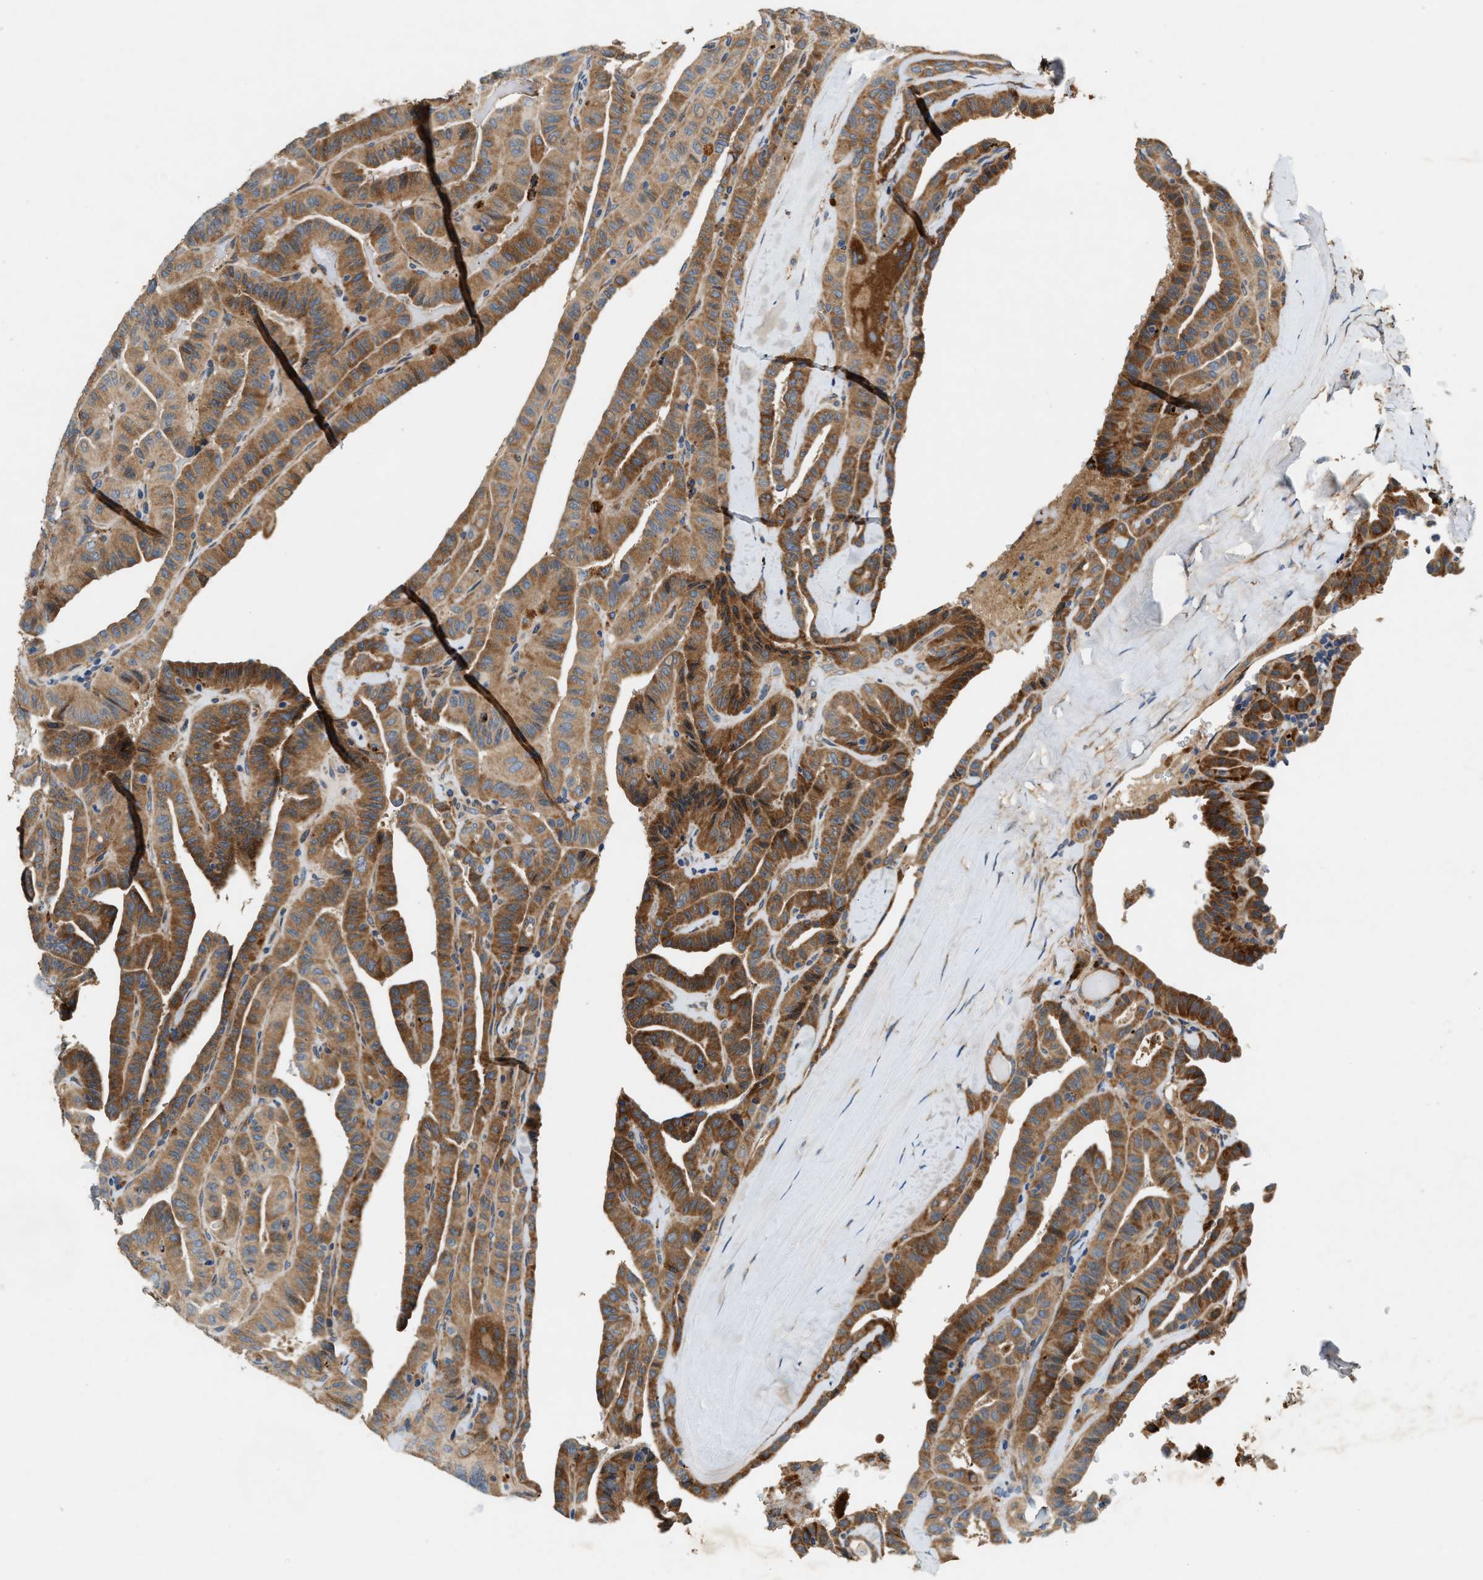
{"staining": {"intensity": "strong", "quantity": ">75%", "location": "cytoplasmic/membranous"}, "tissue": "thyroid cancer", "cell_type": "Tumor cells", "image_type": "cancer", "snomed": [{"axis": "morphology", "description": "Papillary adenocarcinoma, NOS"}, {"axis": "topography", "description": "Thyroid gland"}], "caption": "Immunohistochemical staining of human thyroid papillary adenocarcinoma displays high levels of strong cytoplasmic/membranous expression in about >75% of tumor cells.", "gene": "DUSP10", "patient": {"sex": "male", "age": 77}}